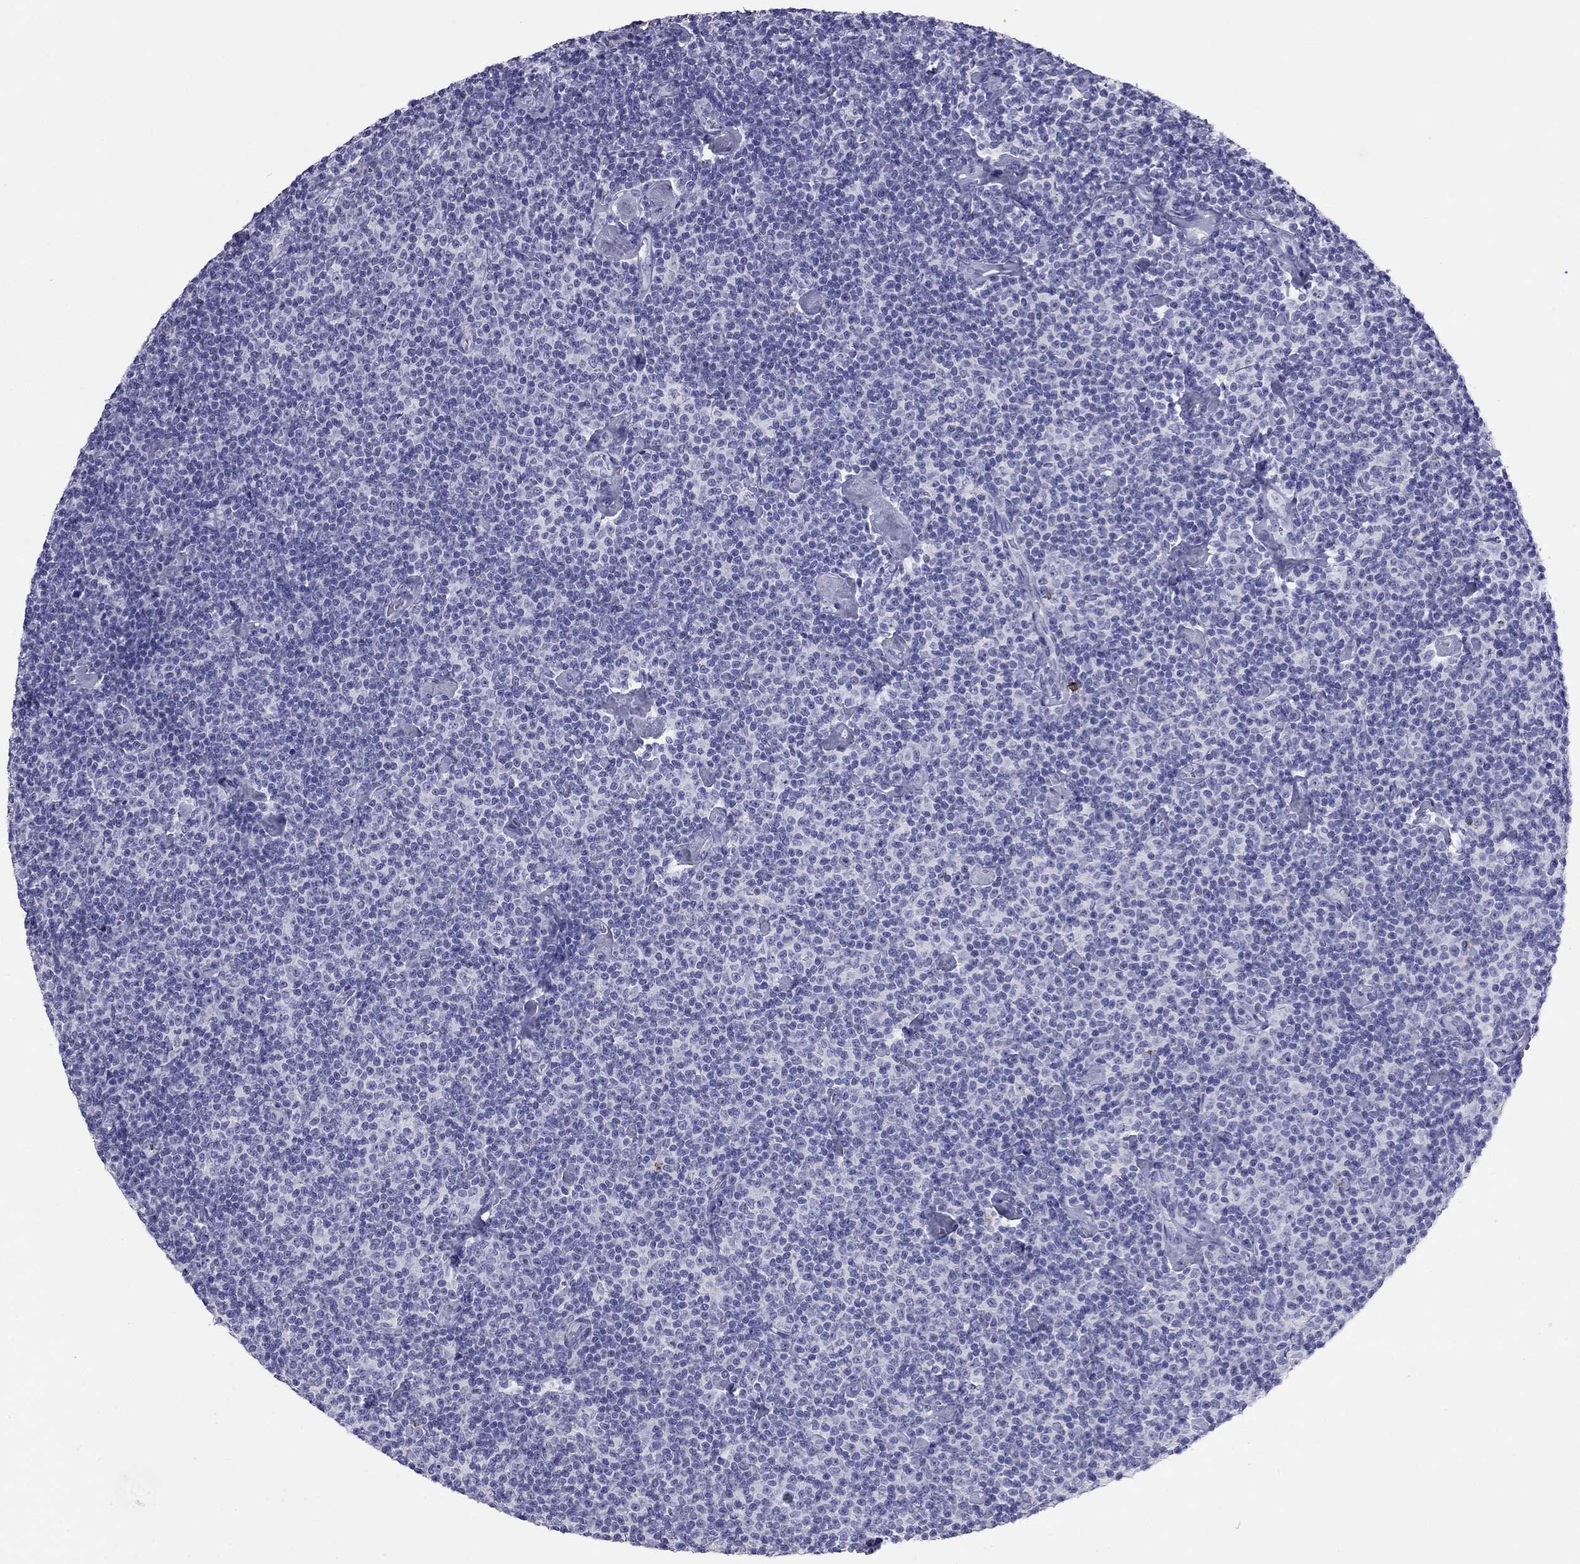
{"staining": {"intensity": "negative", "quantity": "none", "location": "none"}, "tissue": "lymphoma", "cell_type": "Tumor cells", "image_type": "cancer", "snomed": [{"axis": "morphology", "description": "Malignant lymphoma, non-Hodgkin's type, Low grade"}, {"axis": "topography", "description": "Lymph node"}], "caption": "IHC micrograph of neoplastic tissue: lymphoma stained with DAB (3,3'-diaminobenzidine) reveals no significant protein expression in tumor cells. Brightfield microscopy of IHC stained with DAB (3,3'-diaminobenzidine) (brown) and hematoxylin (blue), captured at high magnification.", "gene": "ODF4", "patient": {"sex": "male", "age": 81}}